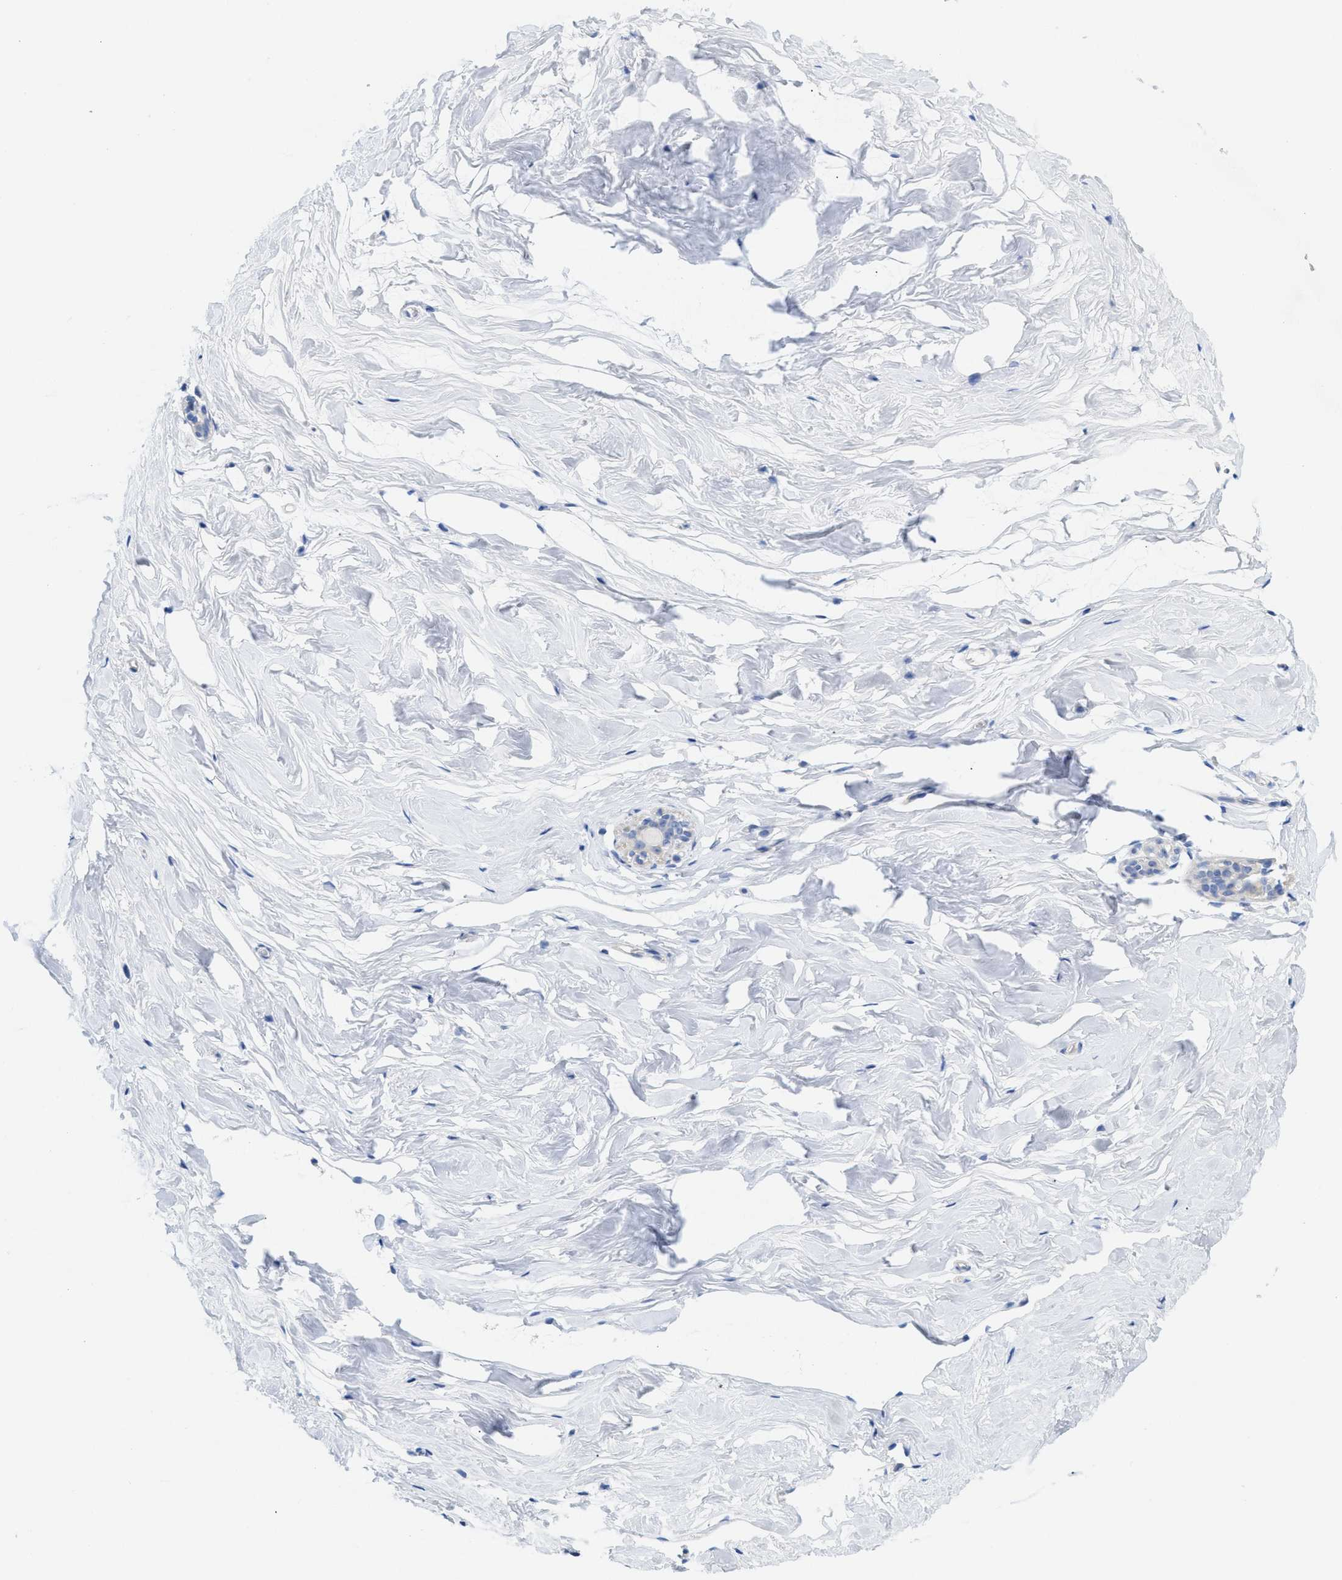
{"staining": {"intensity": "negative", "quantity": "none", "location": "none"}, "tissue": "breast", "cell_type": "Adipocytes", "image_type": "normal", "snomed": [{"axis": "morphology", "description": "Normal tissue, NOS"}, {"axis": "topography", "description": "Breast"}], "caption": "A photomicrograph of human breast is negative for staining in adipocytes. Nuclei are stained in blue.", "gene": "ANKFN1", "patient": {"sex": "female", "age": 62}}